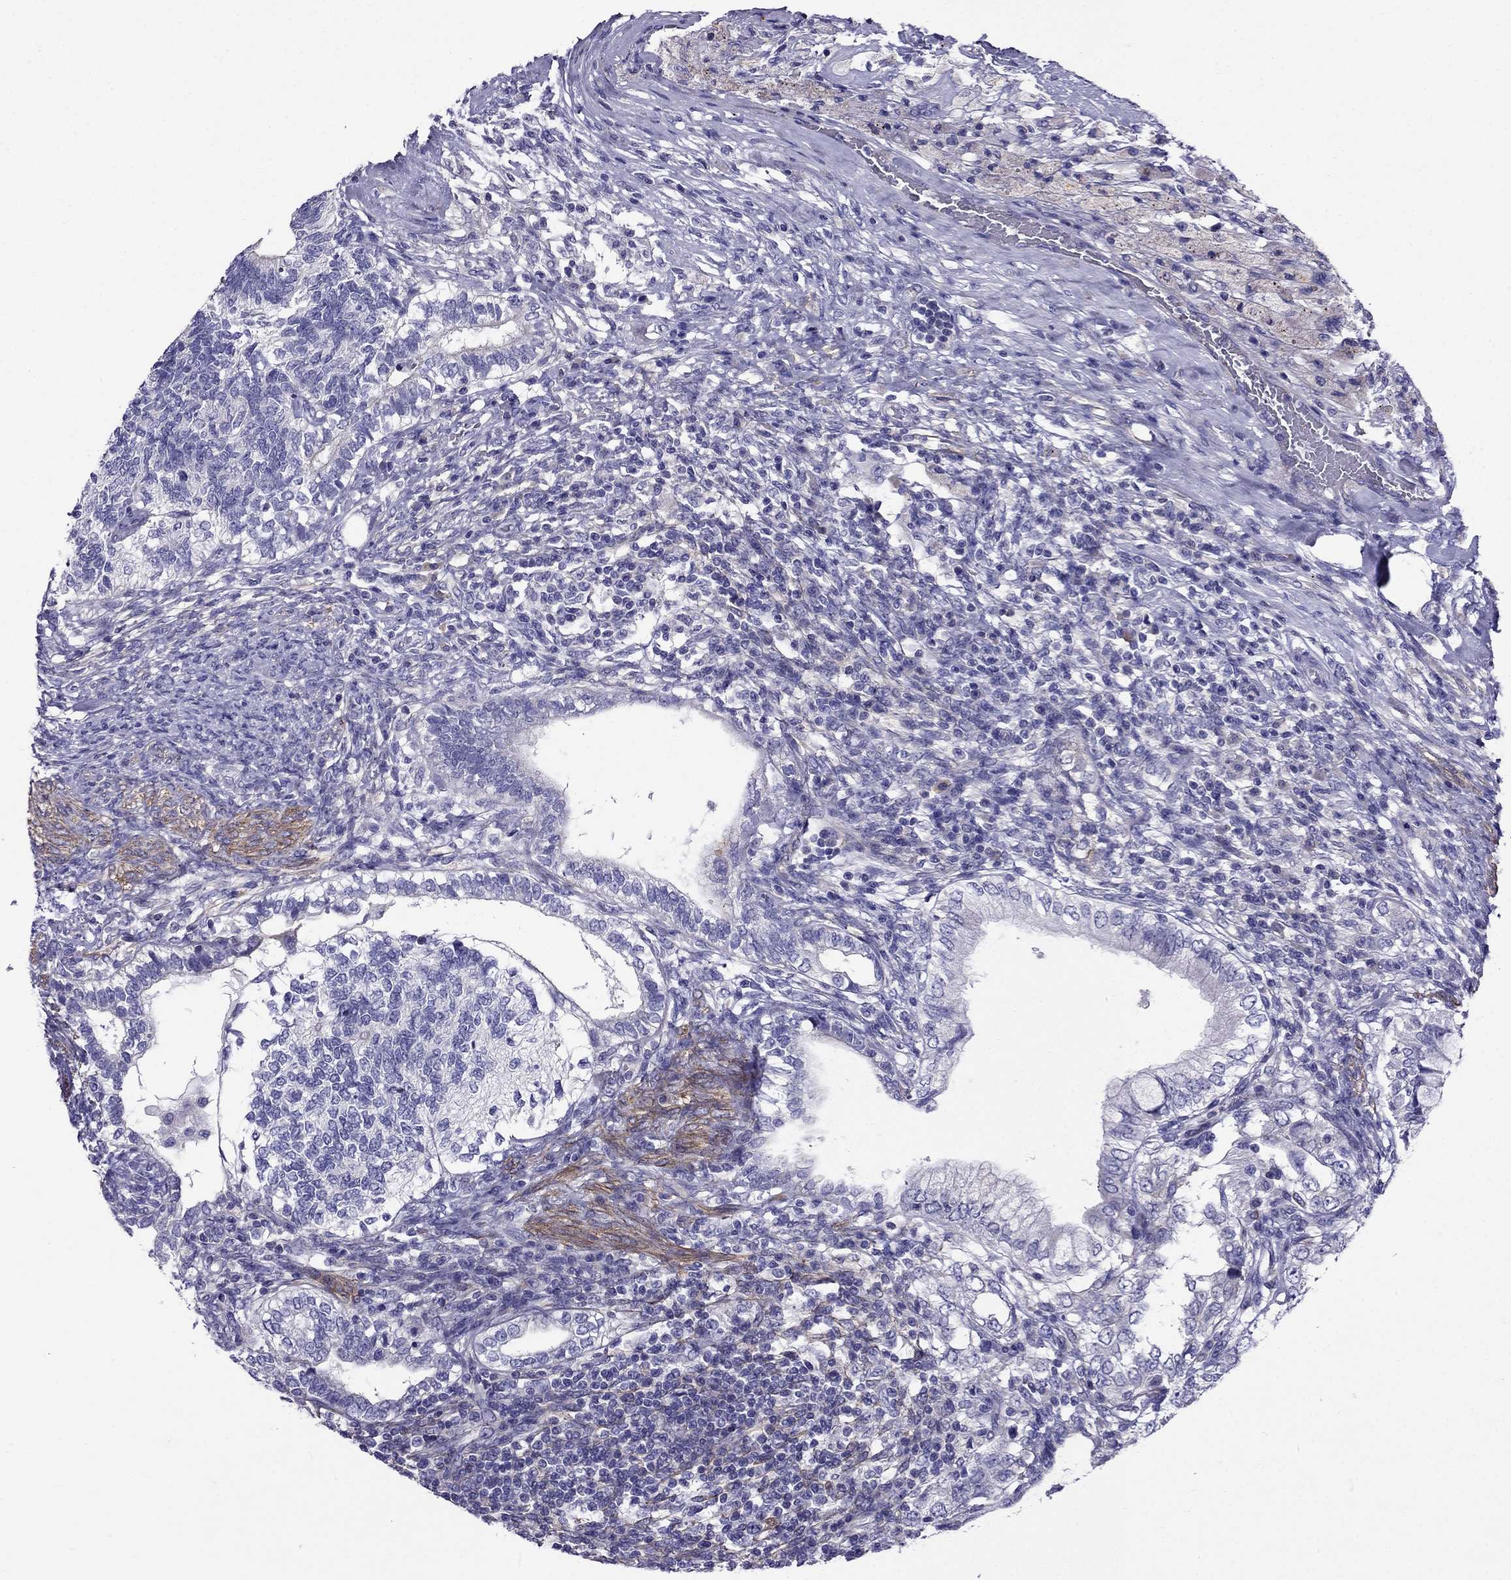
{"staining": {"intensity": "negative", "quantity": "none", "location": "none"}, "tissue": "testis cancer", "cell_type": "Tumor cells", "image_type": "cancer", "snomed": [{"axis": "morphology", "description": "Seminoma, NOS"}, {"axis": "morphology", "description": "Carcinoma, Embryonal, NOS"}, {"axis": "topography", "description": "Testis"}], "caption": "Immunohistochemical staining of human testis embryonal carcinoma exhibits no significant positivity in tumor cells.", "gene": "GPR50", "patient": {"sex": "male", "age": 41}}